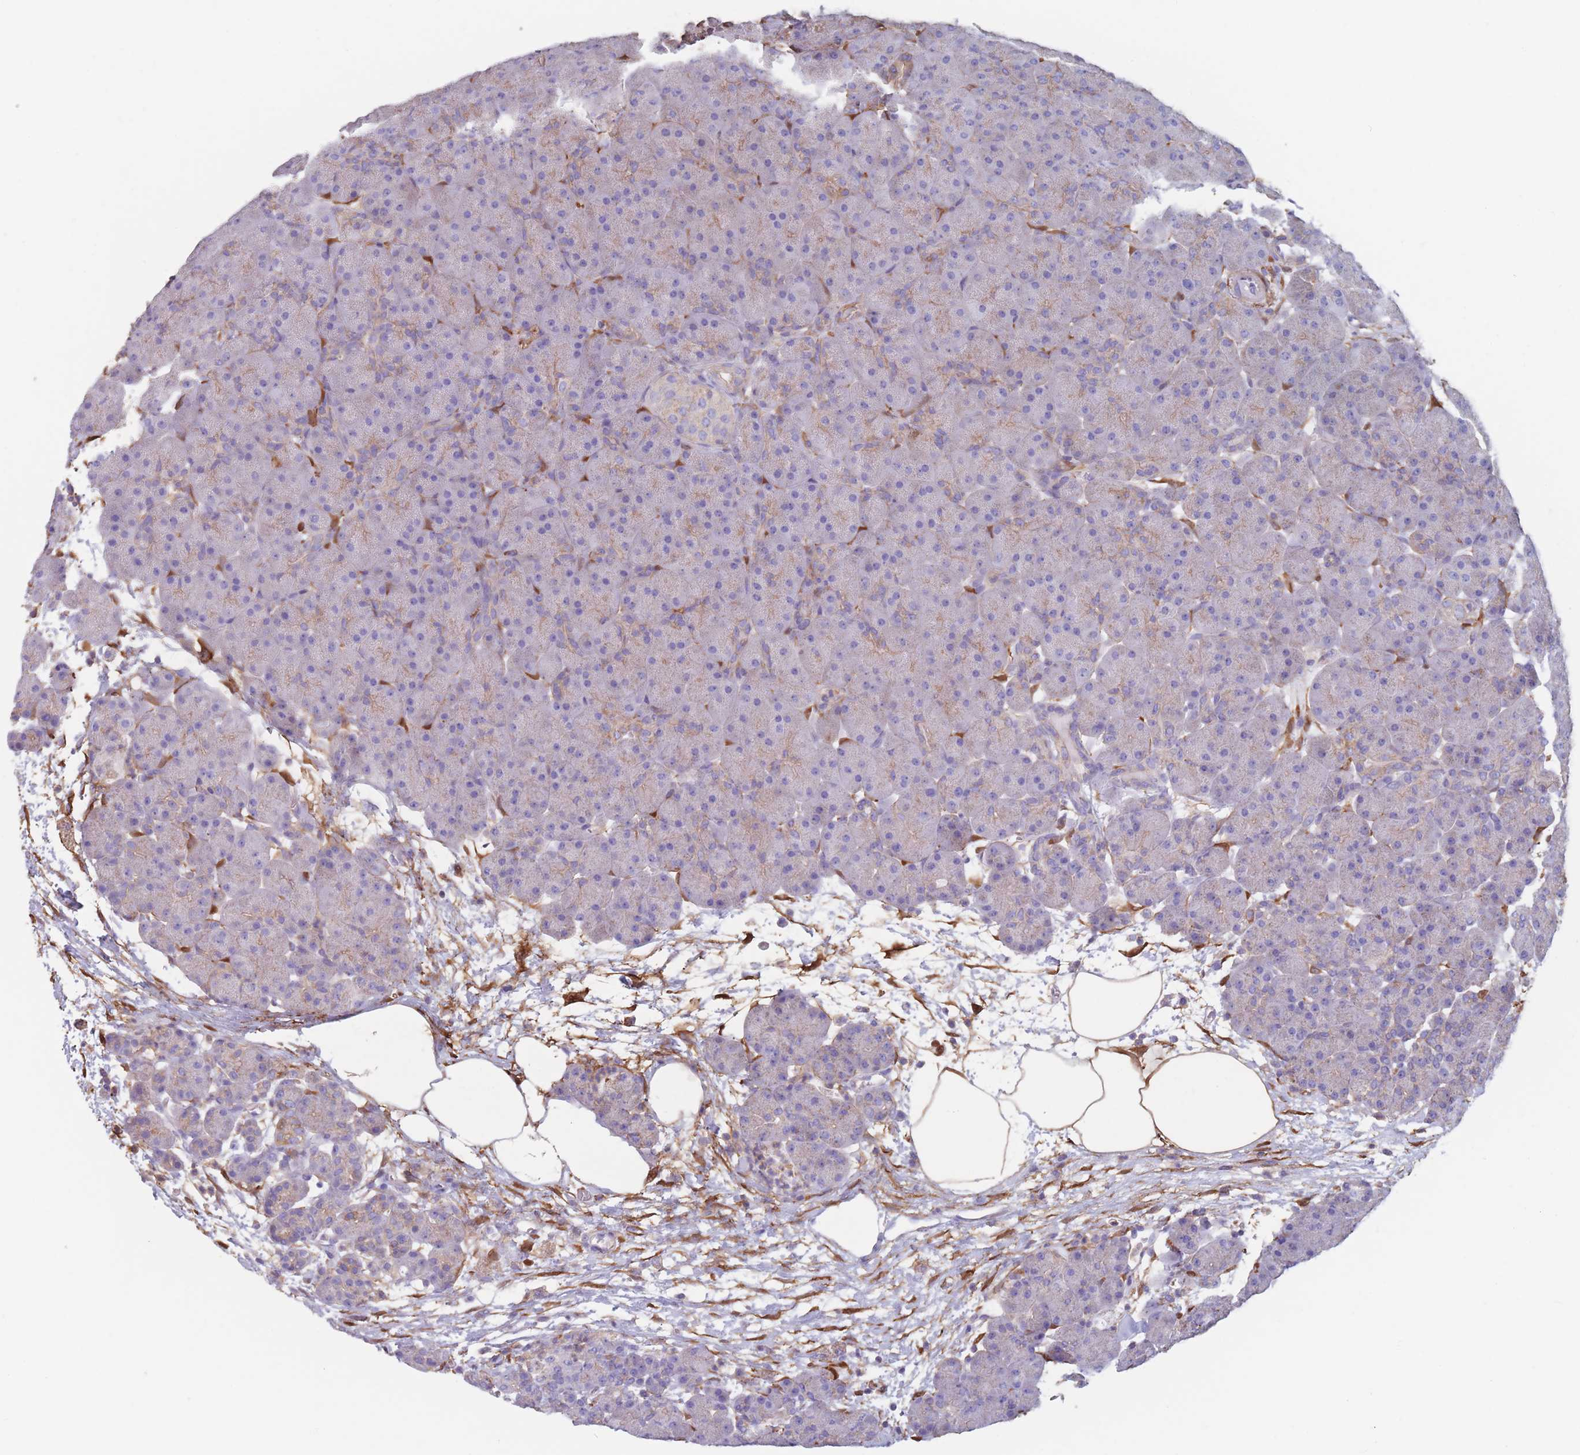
{"staining": {"intensity": "weak", "quantity": "<25%", "location": "cytoplasmic/membranous"}, "tissue": "pancreas", "cell_type": "Exocrine glandular cells", "image_type": "normal", "snomed": [{"axis": "morphology", "description": "Normal tissue, NOS"}, {"axis": "topography", "description": "Pancreas"}], "caption": "High magnification brightfield microscopy of unremarkable pancreas stained with DAB (3,3'-diaminobenzidine) (brown) and counterstained with hematoxylin (blue): exocrine glandular cells show no significant expression.", "gene": "ADH1A", "patient": {"sex": "male", "age": 66}}